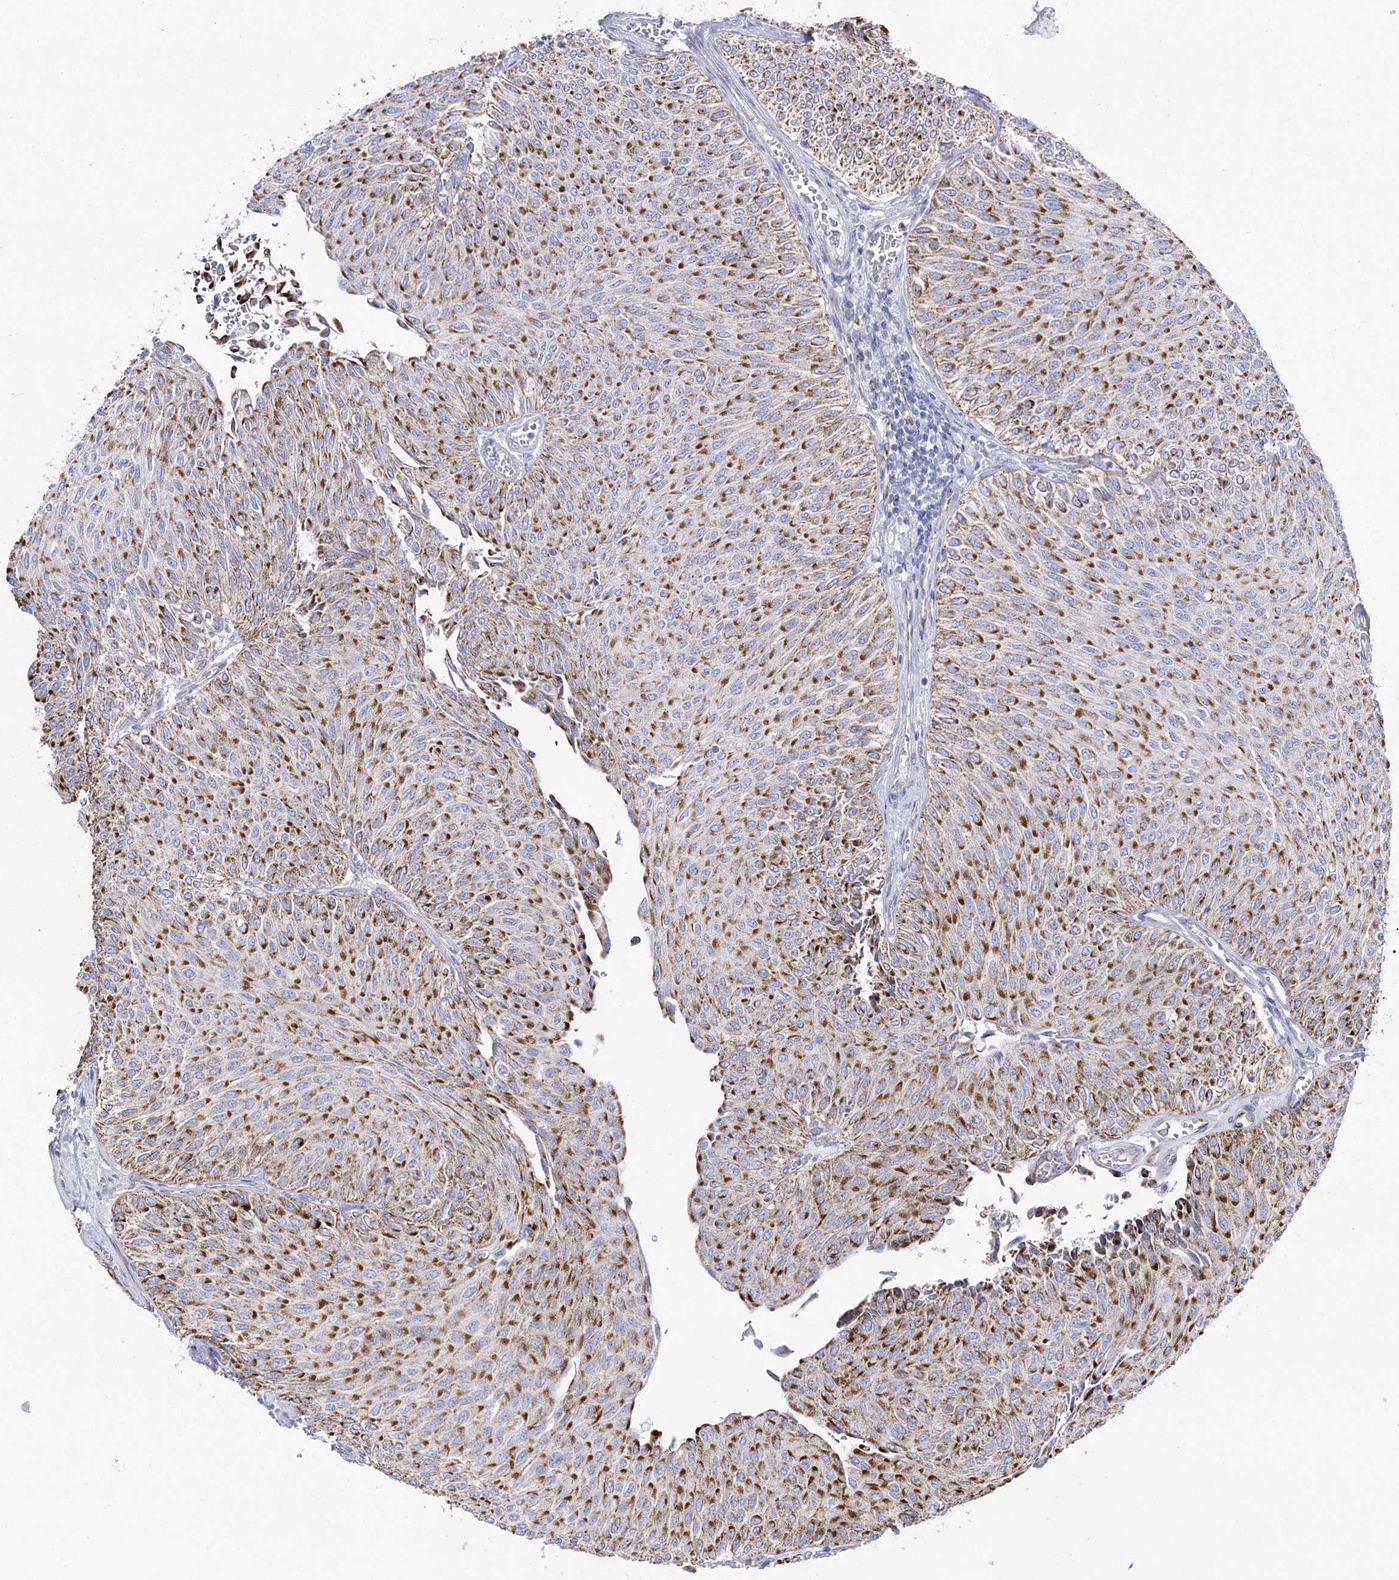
{"staining": {"intensity": "strong", "quantity": ">75%", "location": "cytoplasmic/membranous"}, "tissue": "urothelial cancer", "cell_type": "Tumor cells", "image_type": "cancer", "snomed": [{"axis": "morphology", "description": "Urothelial carcinoma, Low grade"}, {"axis": "topography", "description": "Urinary bladder"}], "caption": "An image of human urothelial cancer stained for a protein displays strong cytoplasmic/membranous brown staining in tumor cells.", "gene": "HIBCH", "patient": {"sex": "male", "age": 78}}